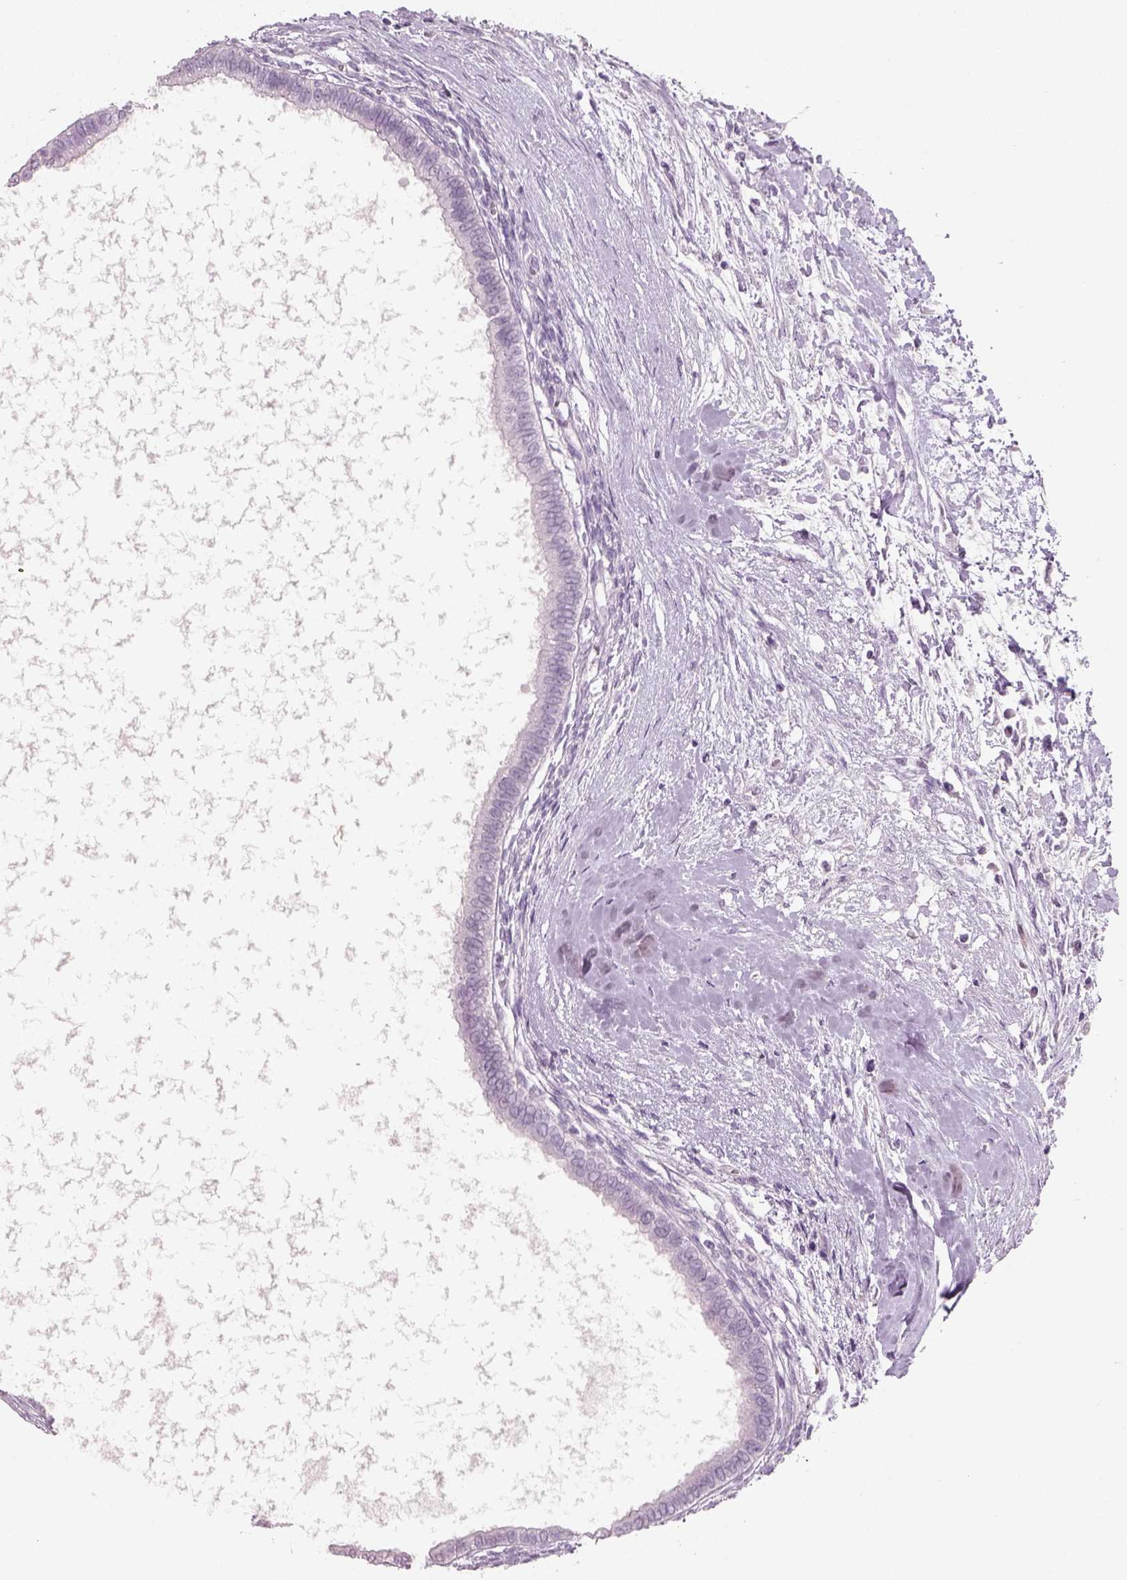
{"staining": {"intensity": "negative", "quantity": "none", "location": "none"}, "tissue": "testis cancer", "cell_type": "Tumor cells", "image_type": "cancer", "snomed": [{"axis": "morphology", "description": "Carcinoma, Embryonal, NOS"}, {"axis": "topography", "description": "Testis"}], "caption": "The immunohistochemistry image has no significant expression in tumor cells of embryonal carcinoma (testis) tissue. (Brightfield microscopy of DAB (3,3'-diaminobenzidine) immunohistochemistry (IHC) at high magnification).", "gene": "SLC6A2", "patient": {"sex": "male", "age": 37}}